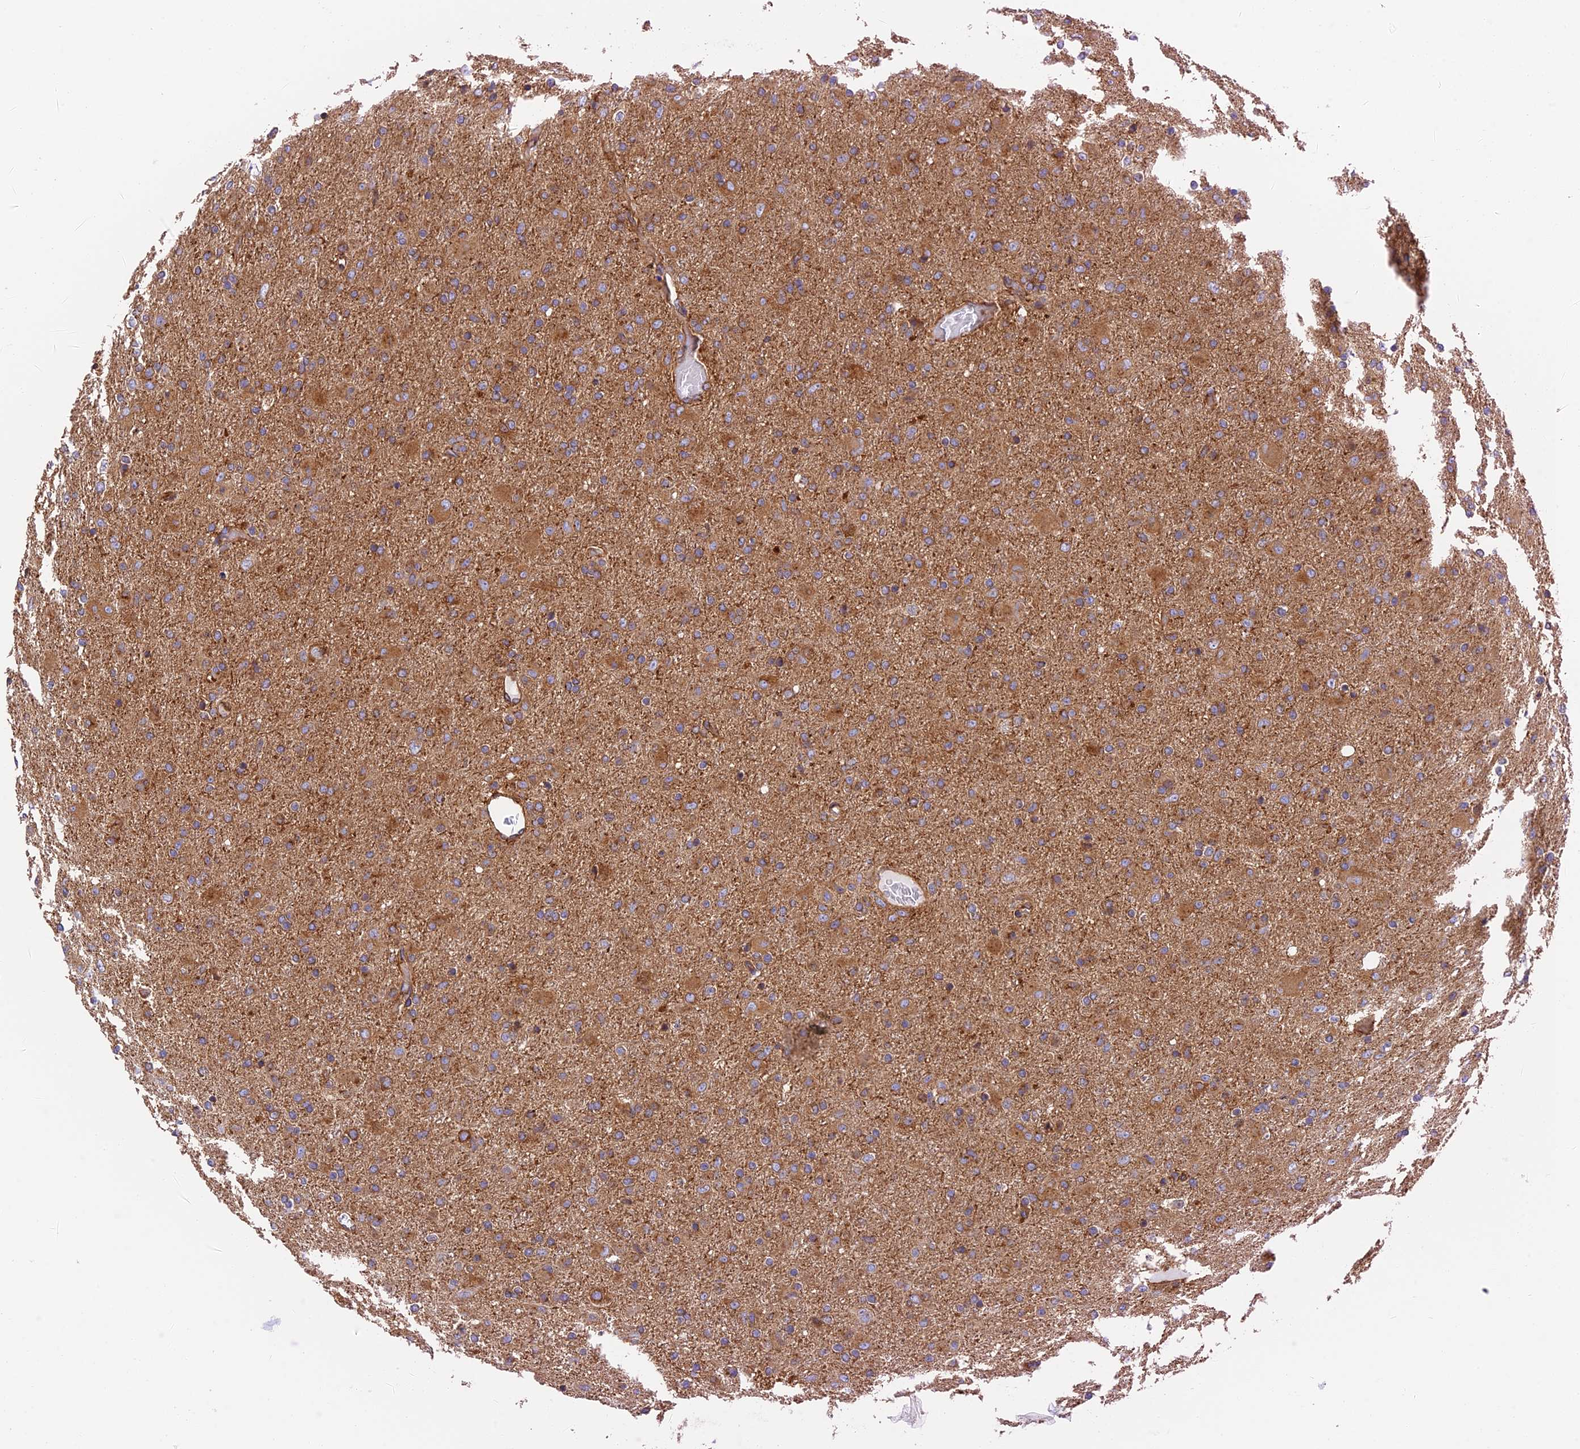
{"staining": {"intensity": "weak", "quantity": "25%-75%", "location": "cytoplasmic/membranous"}, "tissue": "glioma", "cell_type": "Tumor cells", "image_type": "cancer", "snomed": [{"axis": "morphology", "description": "Glioma, malignant, Low grade"}, {"axis": "topography", "description": "Brain"}], "caption": "Protein analysis of malignant glioma (low-grade) tissue demonstrates weak cytoplasmic/membranous staining in about 25%-75% of tumor cells.", "gene": "DCTN2", "patient": {"sex": "male", "age": 65}}